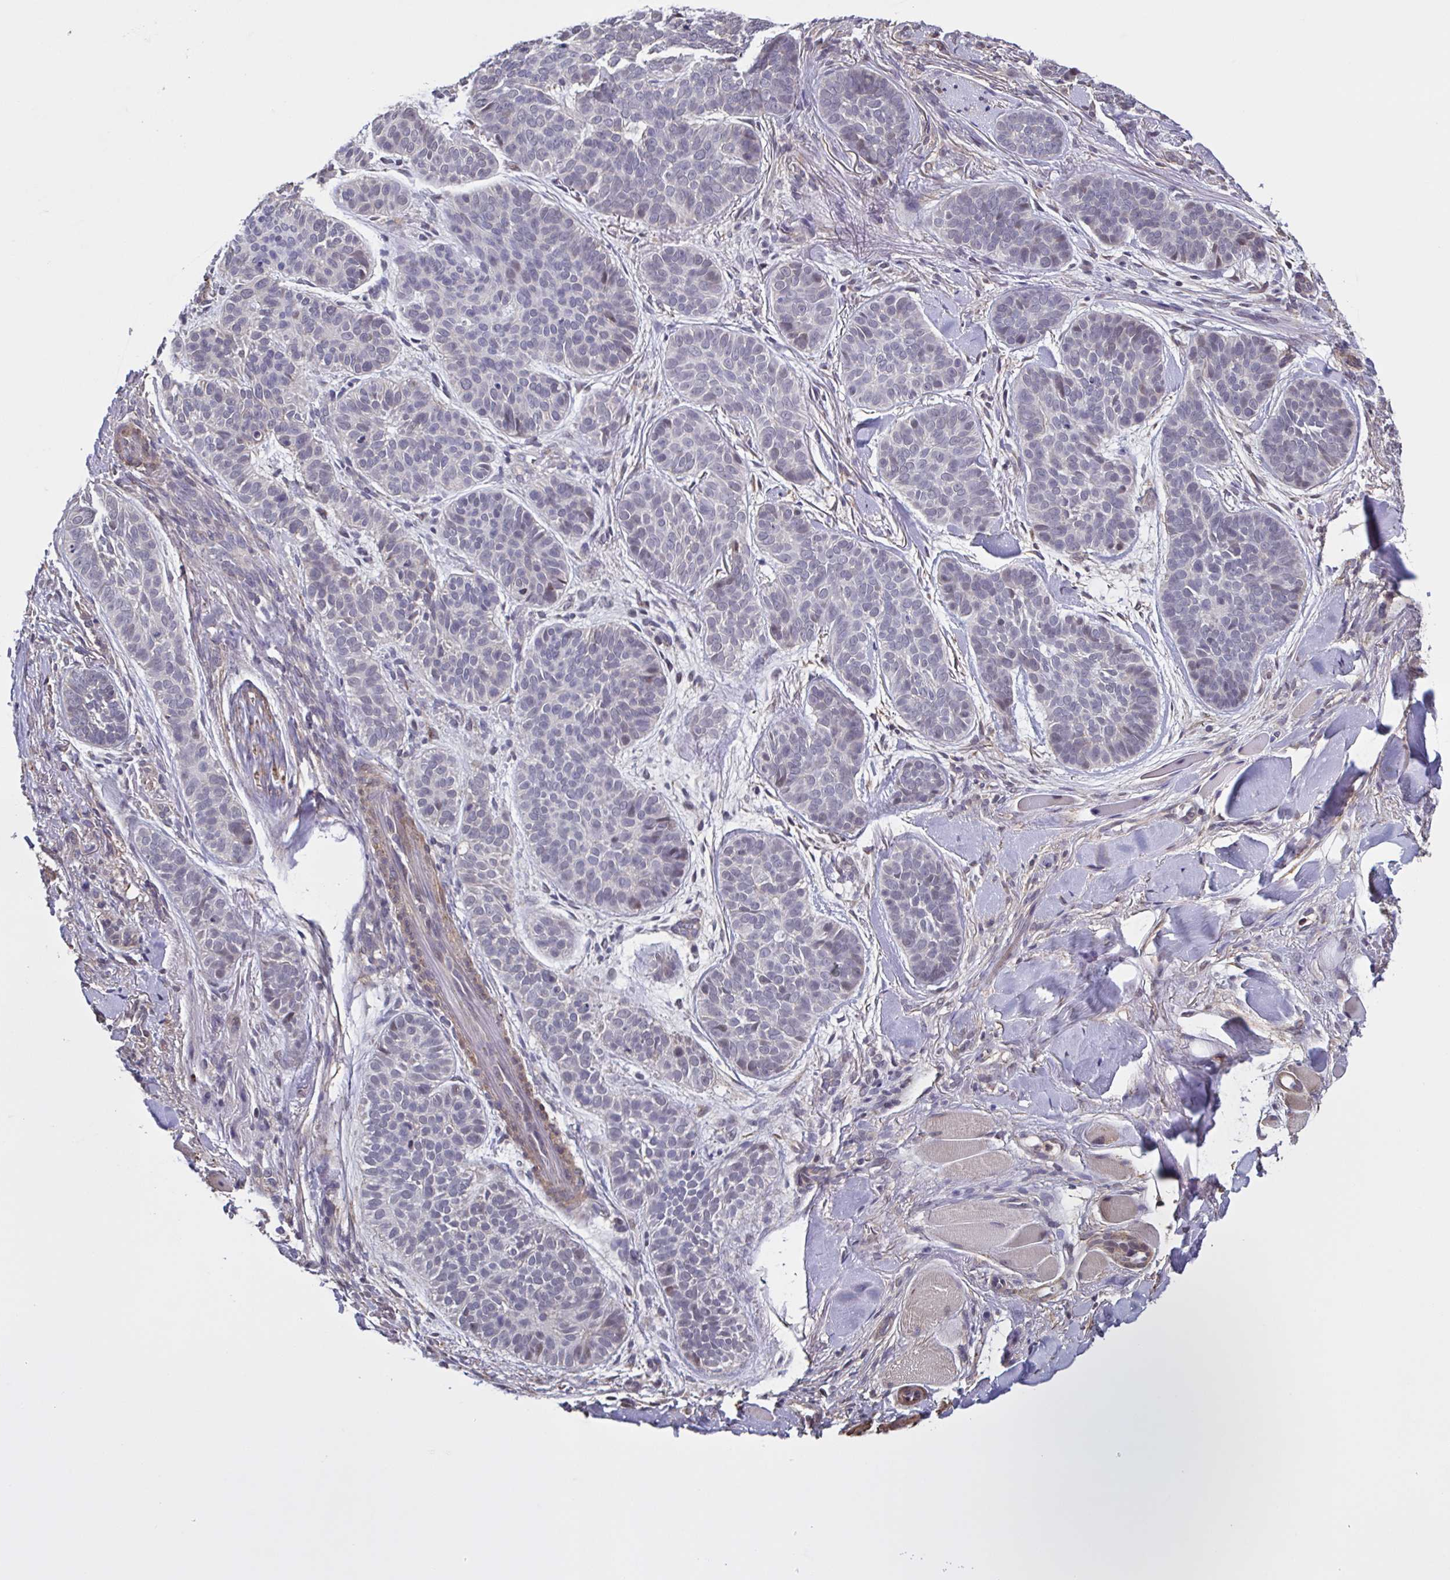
{"staining": {"intensity": "negative", "quantity": "none", "location": "none"}, "tissue": "skin cancer", "cell_type": "Tumor cells", "image_type": "cancer", "snomed": [{"axis": "morphology", "description": "Basal cell carcinoma"}, {"axis": "topography", "description": "Skin"}, {"axis": "topography", "description": "Skin of nose"}], "caption": "Skin cancer (basal cell carcinoma) was stained to show a protein in brown. There is no significant staining in tumor cells.", "gene": "ZNF200", "patient": {"sex": "female", "age": 81}}